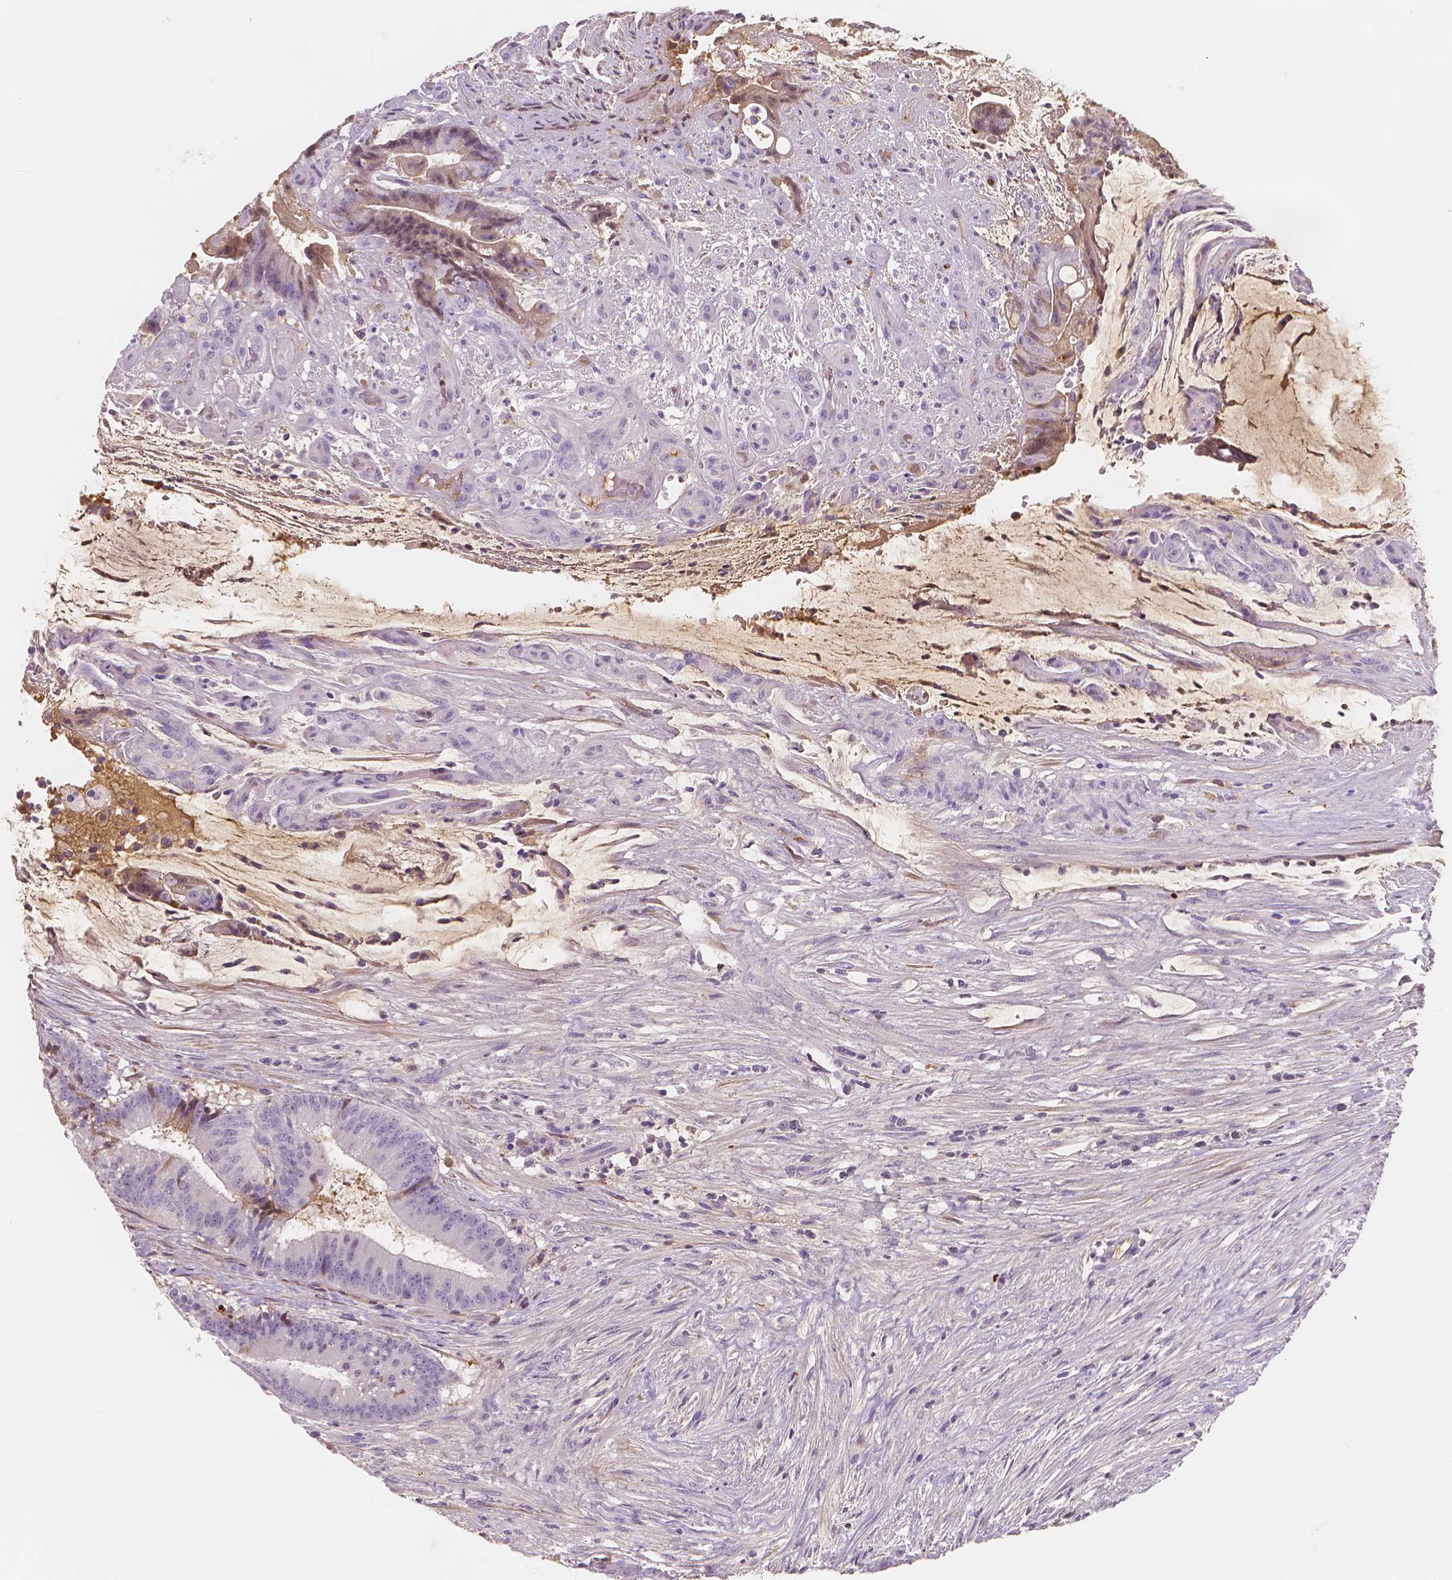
{"staining": {"intensity": "weak", "quantity": "<25%", "location": "cytoplasmic/membranous"}, "tissue": "colorectal cancer", "cell_type": "Tumor cells", "image_type": "cancer", "snomed": [{"axis": "morphology", "description": "Adenocarcinoma, NOS"}, {"axis": "topography", "description": "Colon"}], "caption": "Tumor cells are negative for brown protein staining in adenocarcinoma (colorectal). (Brightfield microscopy of DAB immunohistochemistry (IHC) at high magnification).", "gene": "APOA4", "patient": {"sex": "female", "age": 43}}